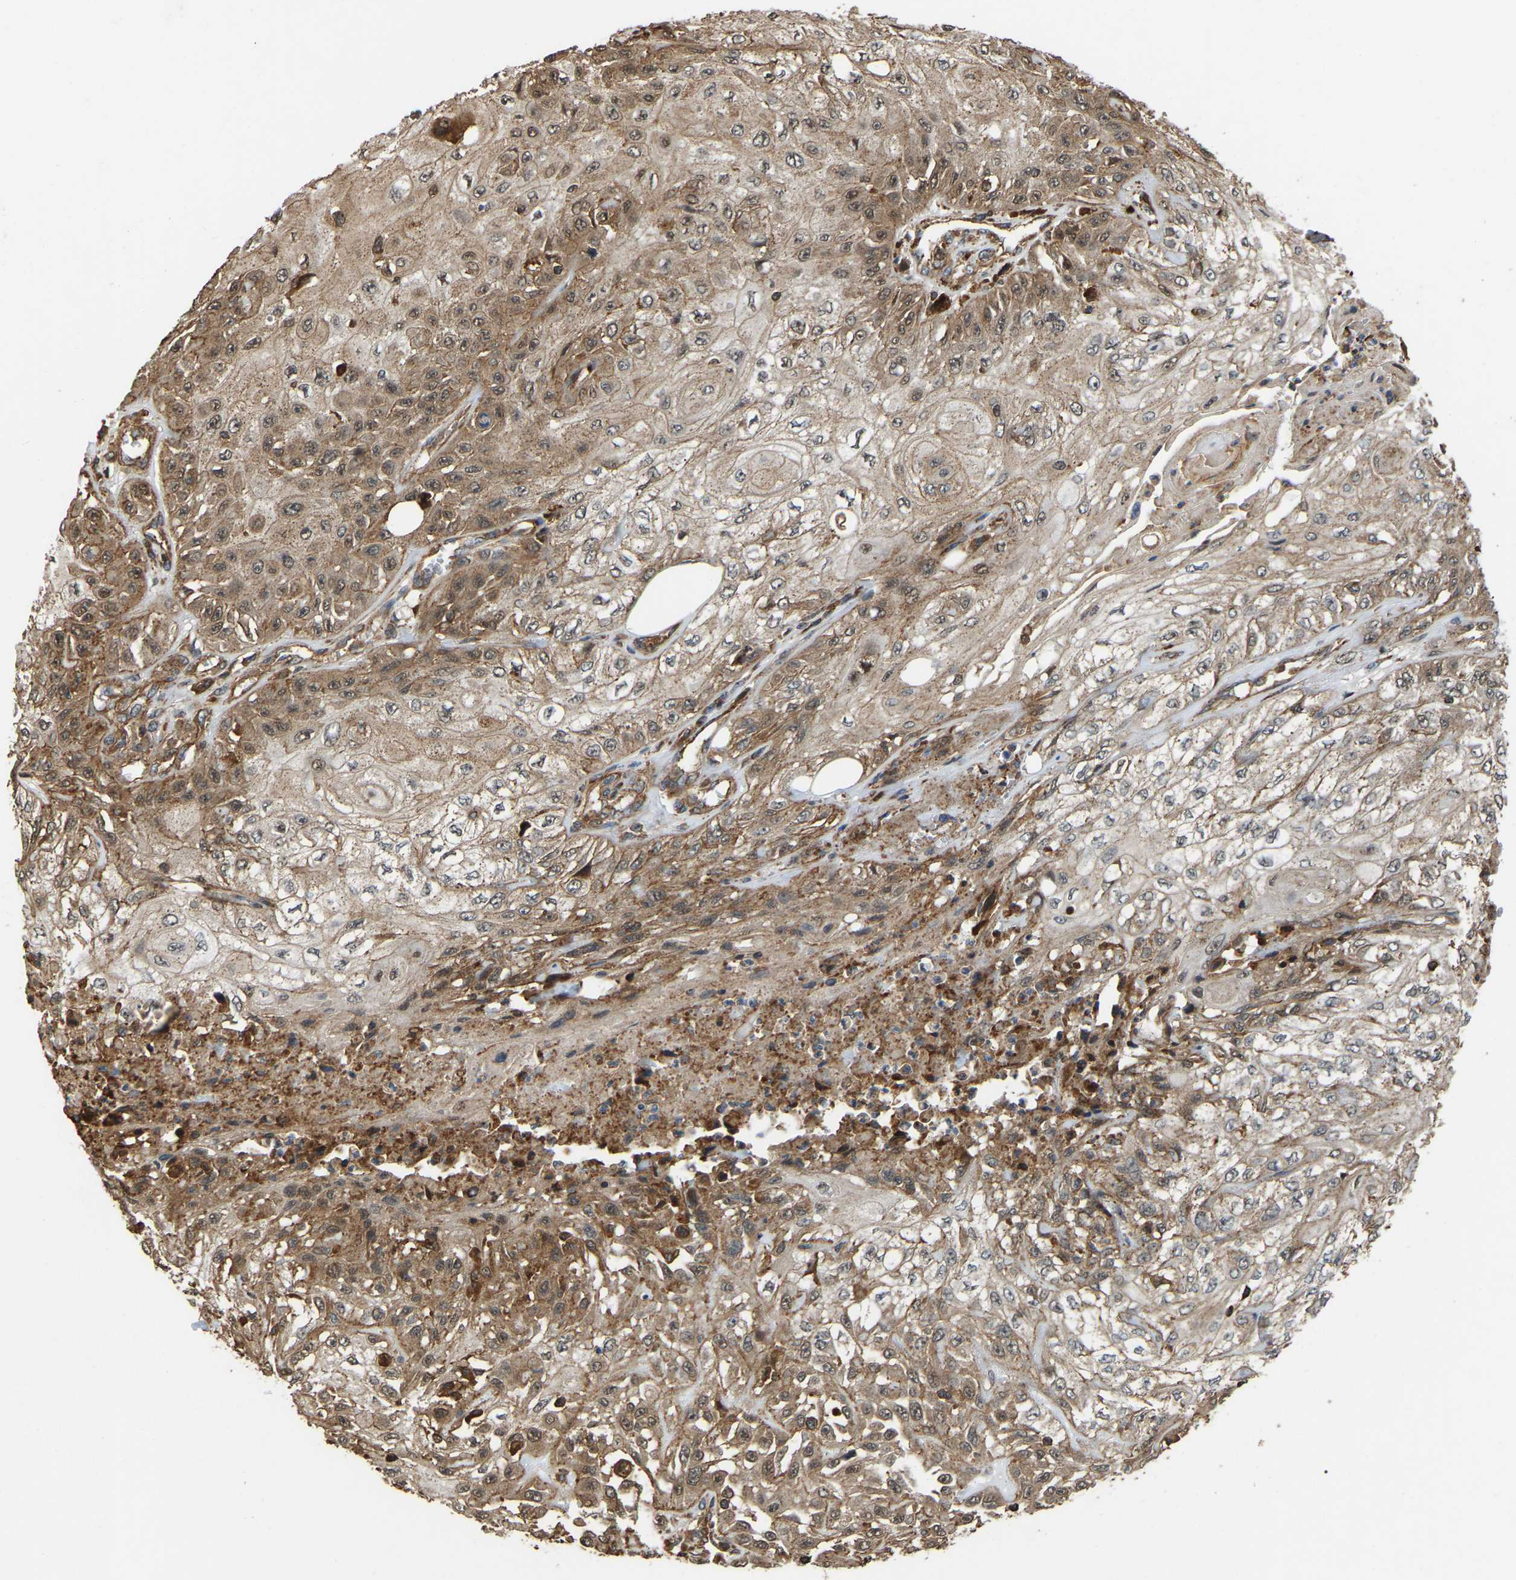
{"staining": {"intensity": "moderate", "quantity": ">75%", "location": "cytoplasmic/membranous"}, "tissue": "skin cancer", "cell_type": "Tumor cells", "image_type": "cancer", "snomed": [{"axis": "morphology", "description": "Squamous cell carcinoma, NOS"}, {"axis": "morphology", "description": "Squamous cell carcinoma, metastatic, NOS"}, {"axis": "topography", "description": "Skin"}, {"axis": "topography", "description": "Lymph node"}], "caption": "Tumor cells reveal medium levels of moderate cytoplasmic/membranous staining in about >75% of cells in human skin cancer. Using DAB (3,3'-diaminobenzidine) (brown) and hematoxylin (blue) stains, captured at high magnification using brightfield microscopy.", "gene": "SAMD9L", "patient": {"sex": "male", "age": 75}}